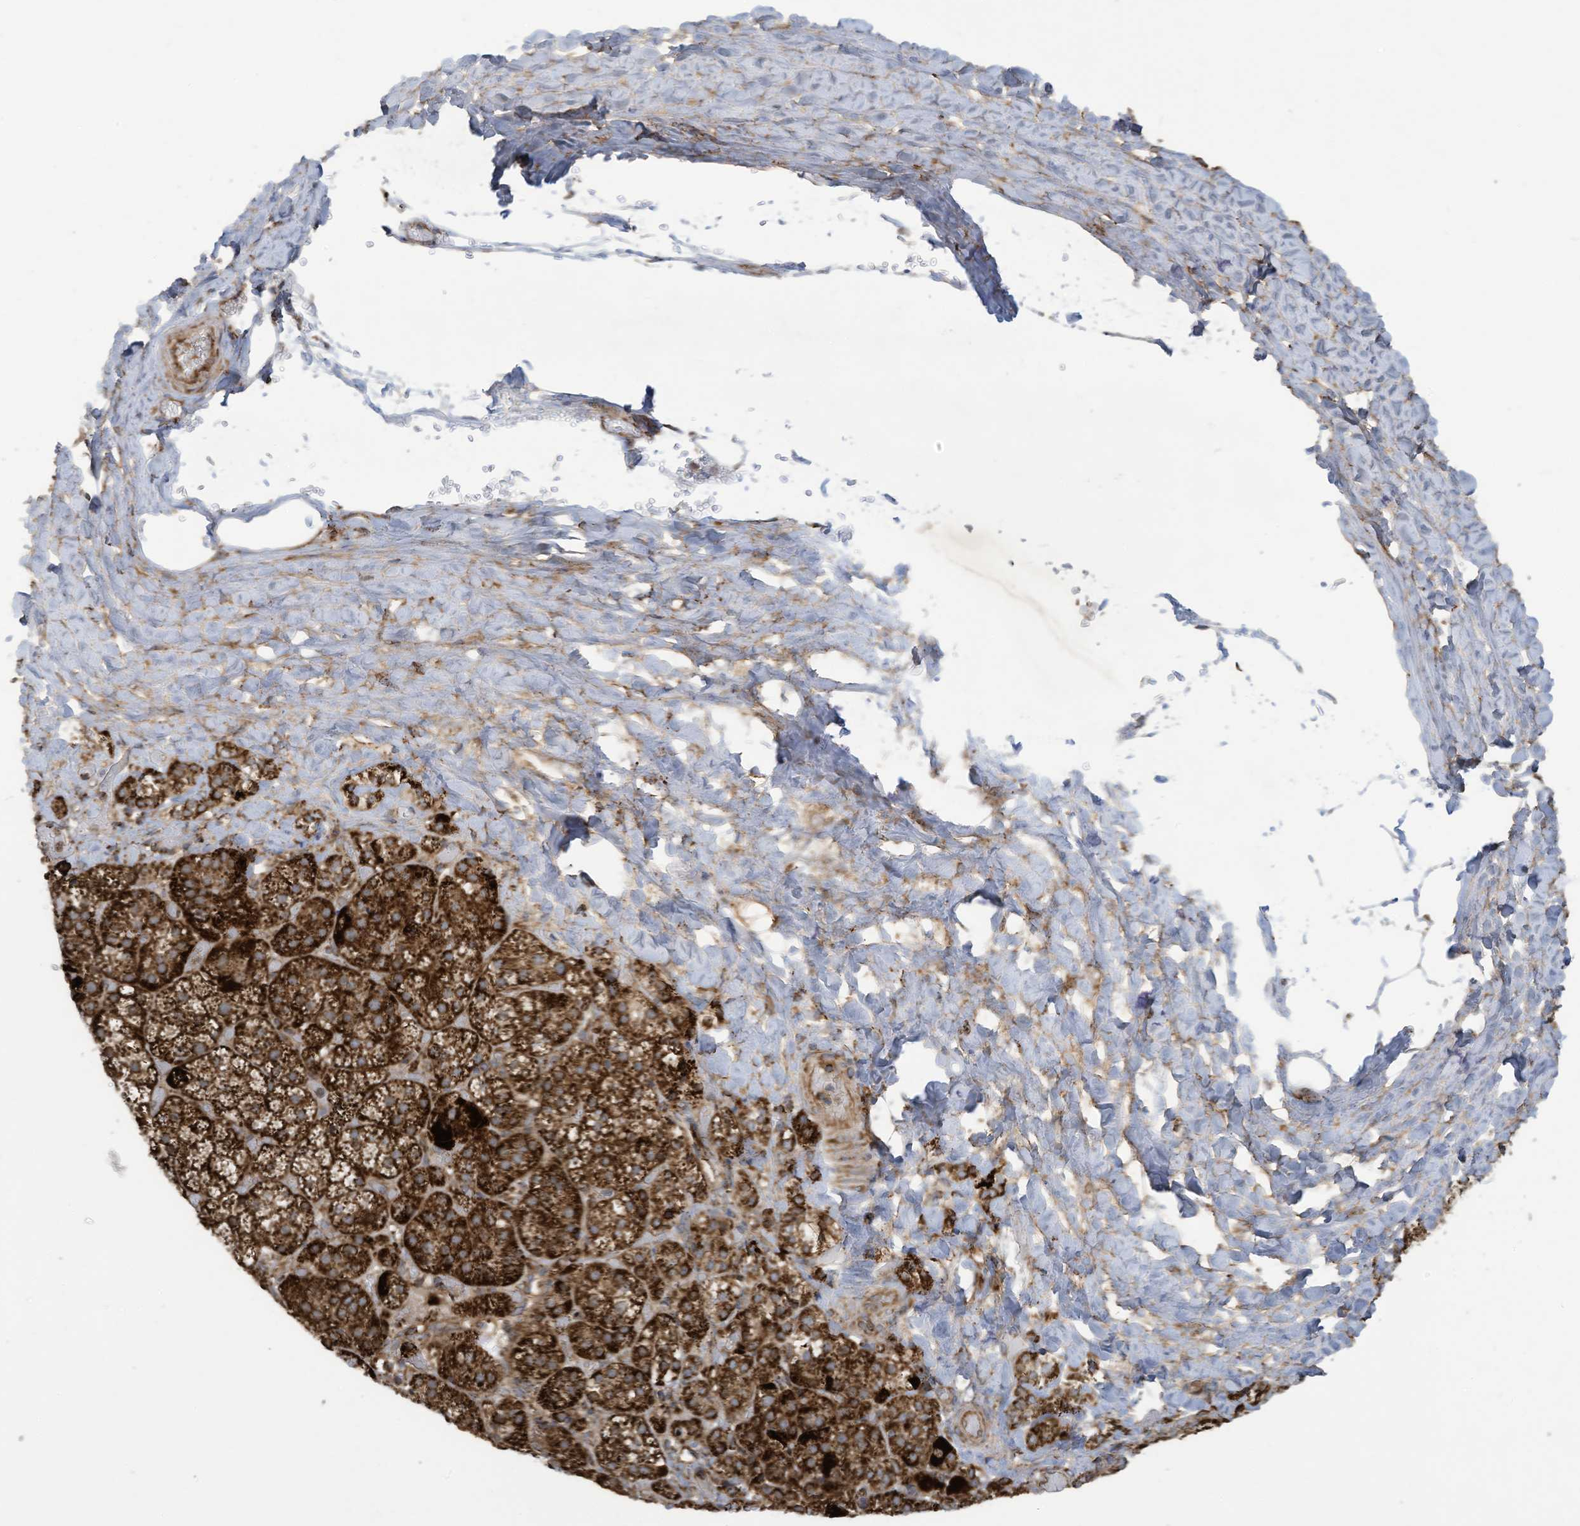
{"staining": {"intensity": "strong", "quantity": ">75%", "location": "cytoplasmic/membranous"}, "tissue": "adrenal gland", "cell_type": "Glandular cells", "image_type": "normal", "snomed": [{"axis": "morphology", "description": "Normal tissue, NOS"}, {"axis": "topography", "description": "Adrenal gland"}], "caption": "A brown stain shows strong cytoplasmic/membranous staining of a protein in glandular cells of unremarkable adrenal gland. The protein of interest is shown in brown color, while the nuclei are stained blue.", "gene": "COX10", "patient": {"sex": "female", "age": 59}}